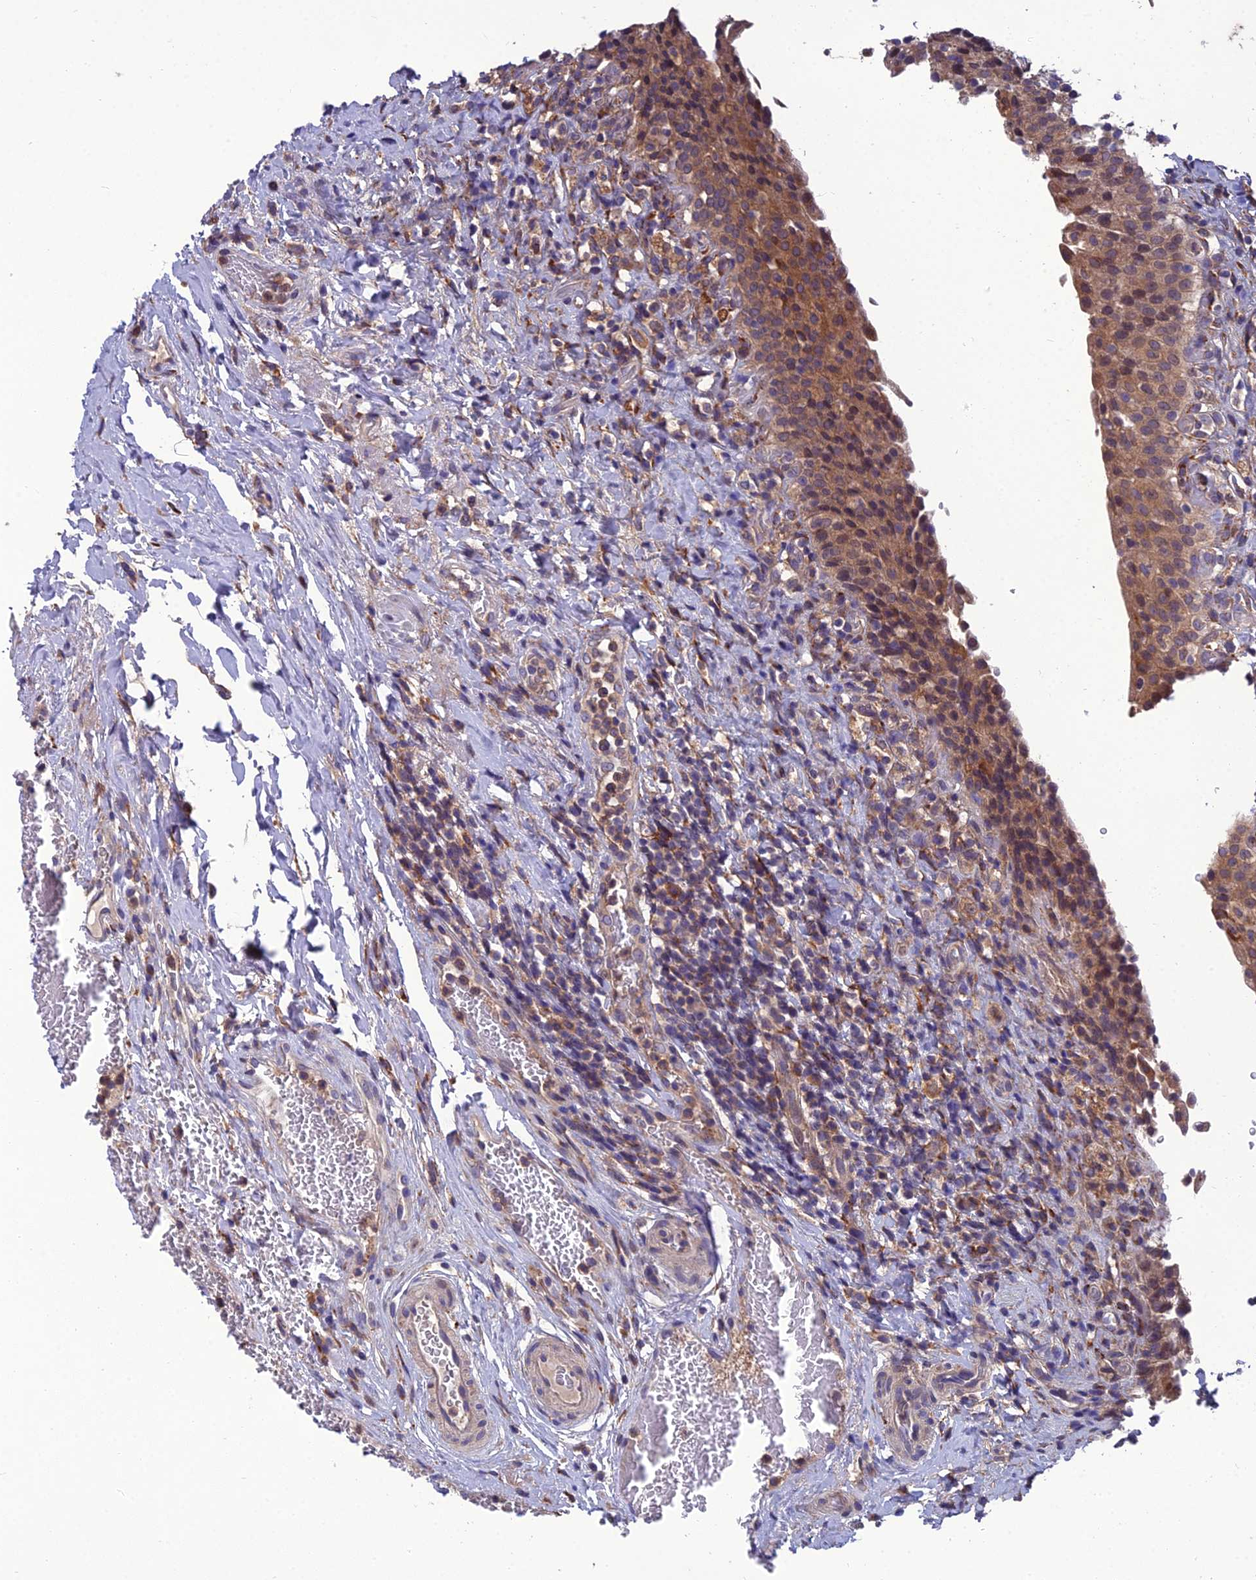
{"staining": {"intensity": "moderate", "quantity": ">75%", "location": "cytoplasmic/membranous"}, "tissue": "urinary bladder", "cell_type": "Urothelial cells", "image_type": "normal", "snomed": [{"axis": "morphology", "description": "Normal tissue, NOS"}, {"axis": "morphology", "description": "Inflammation, NOS"}, {"axis": "topography", "description": "Urinary bladder"}], "caption": "Urothelial cells reveal medium levels of moderate cytoplasmic/membranous staining in approximately >75% of cells in benign urinary bladder. The protein of interest is stained brown, and the nuclei are stained in blue (DAB IHC with brightfield microscopy, high magnification).", "gene": "UMAD1", "patient": {"sex": "male", "age": 64}}